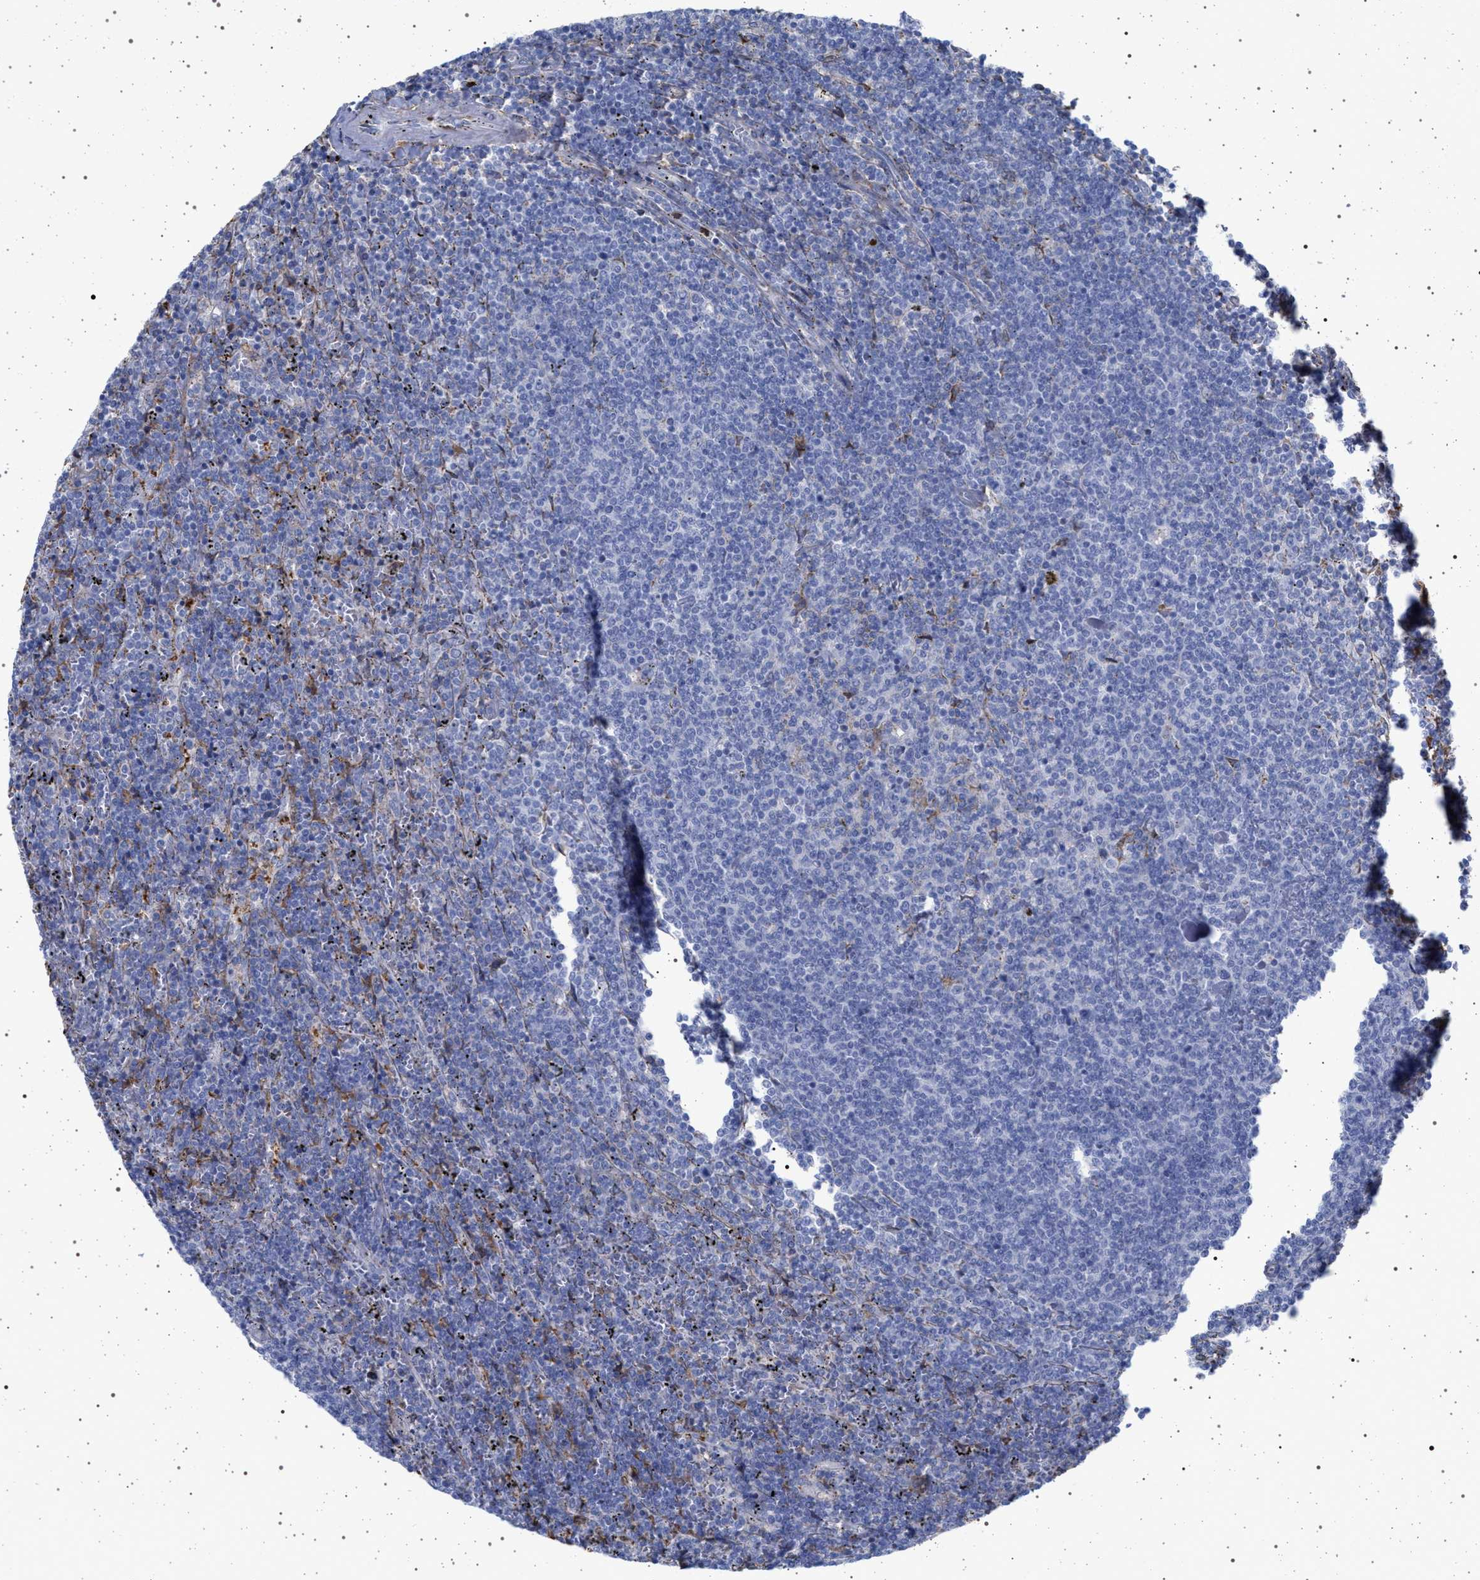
{"staining": {"intensity": "negative", "quantity": "none", "location": "none"}, "tissue": "lymphoma", "cell_type": "Tumor cells", "image_type": "cancer", "snomed": [{"axis": "morphology", "description": "Malignant lymphoma, non-Hodgkin's type, Low grade"}, {"axis": "topography", "description": "Spleen"}], "caption": "This is an immunohistochemistry (IHC) micrograph of human malignant lymphoma, non-Hodgkin's type (low-grade). There is no positivity in tumor cells.", "gene": "PLG", "patient": {"sex": "female", "age": 50}}